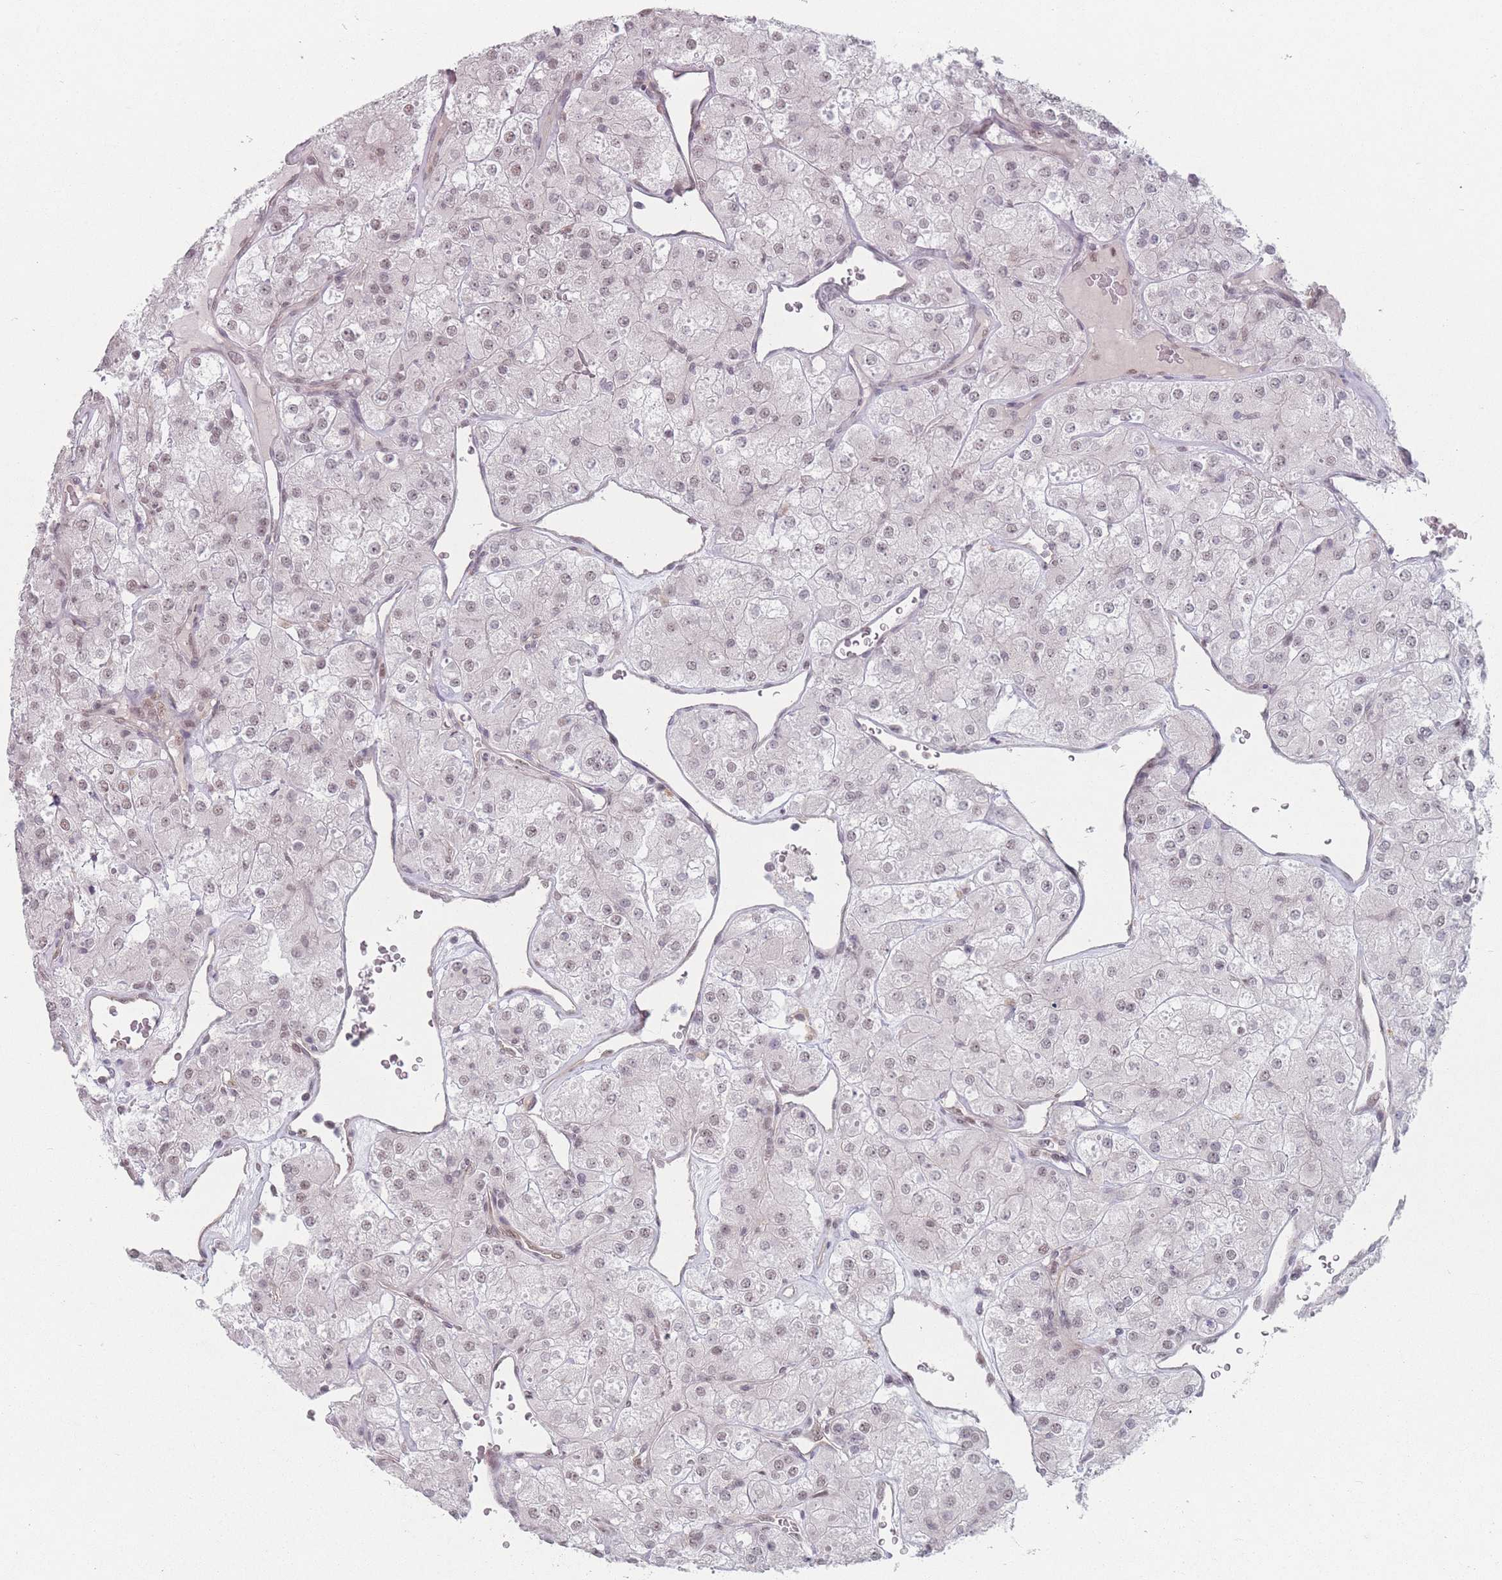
{"staining": {"intensity": "moderate", "quantity": "25%-75%", "location": "nuclear"}, "tissue": "renal cancer", "cell_type": "Tumor cells", "image_type": "cancer", "snomed": [{"axis": "morphology", "description": "Adenocarcinoma, NOS"}, {"axis": "topography", "description": "Kidney"}], "caption": "IHC staining of renal cancer (adenocarcinoma), which exhibits medium levels of moderate nuclear positivity in approximately 25%-75% of tumor cells indicating moderate nuclear protein positivity. The staining was performed using DAB (brown) for protein detection and nuclei were counterstained in hematoxylin (blue).", "gene": "ZC3H14", "patient": {"sex": "male", "age": 77}}